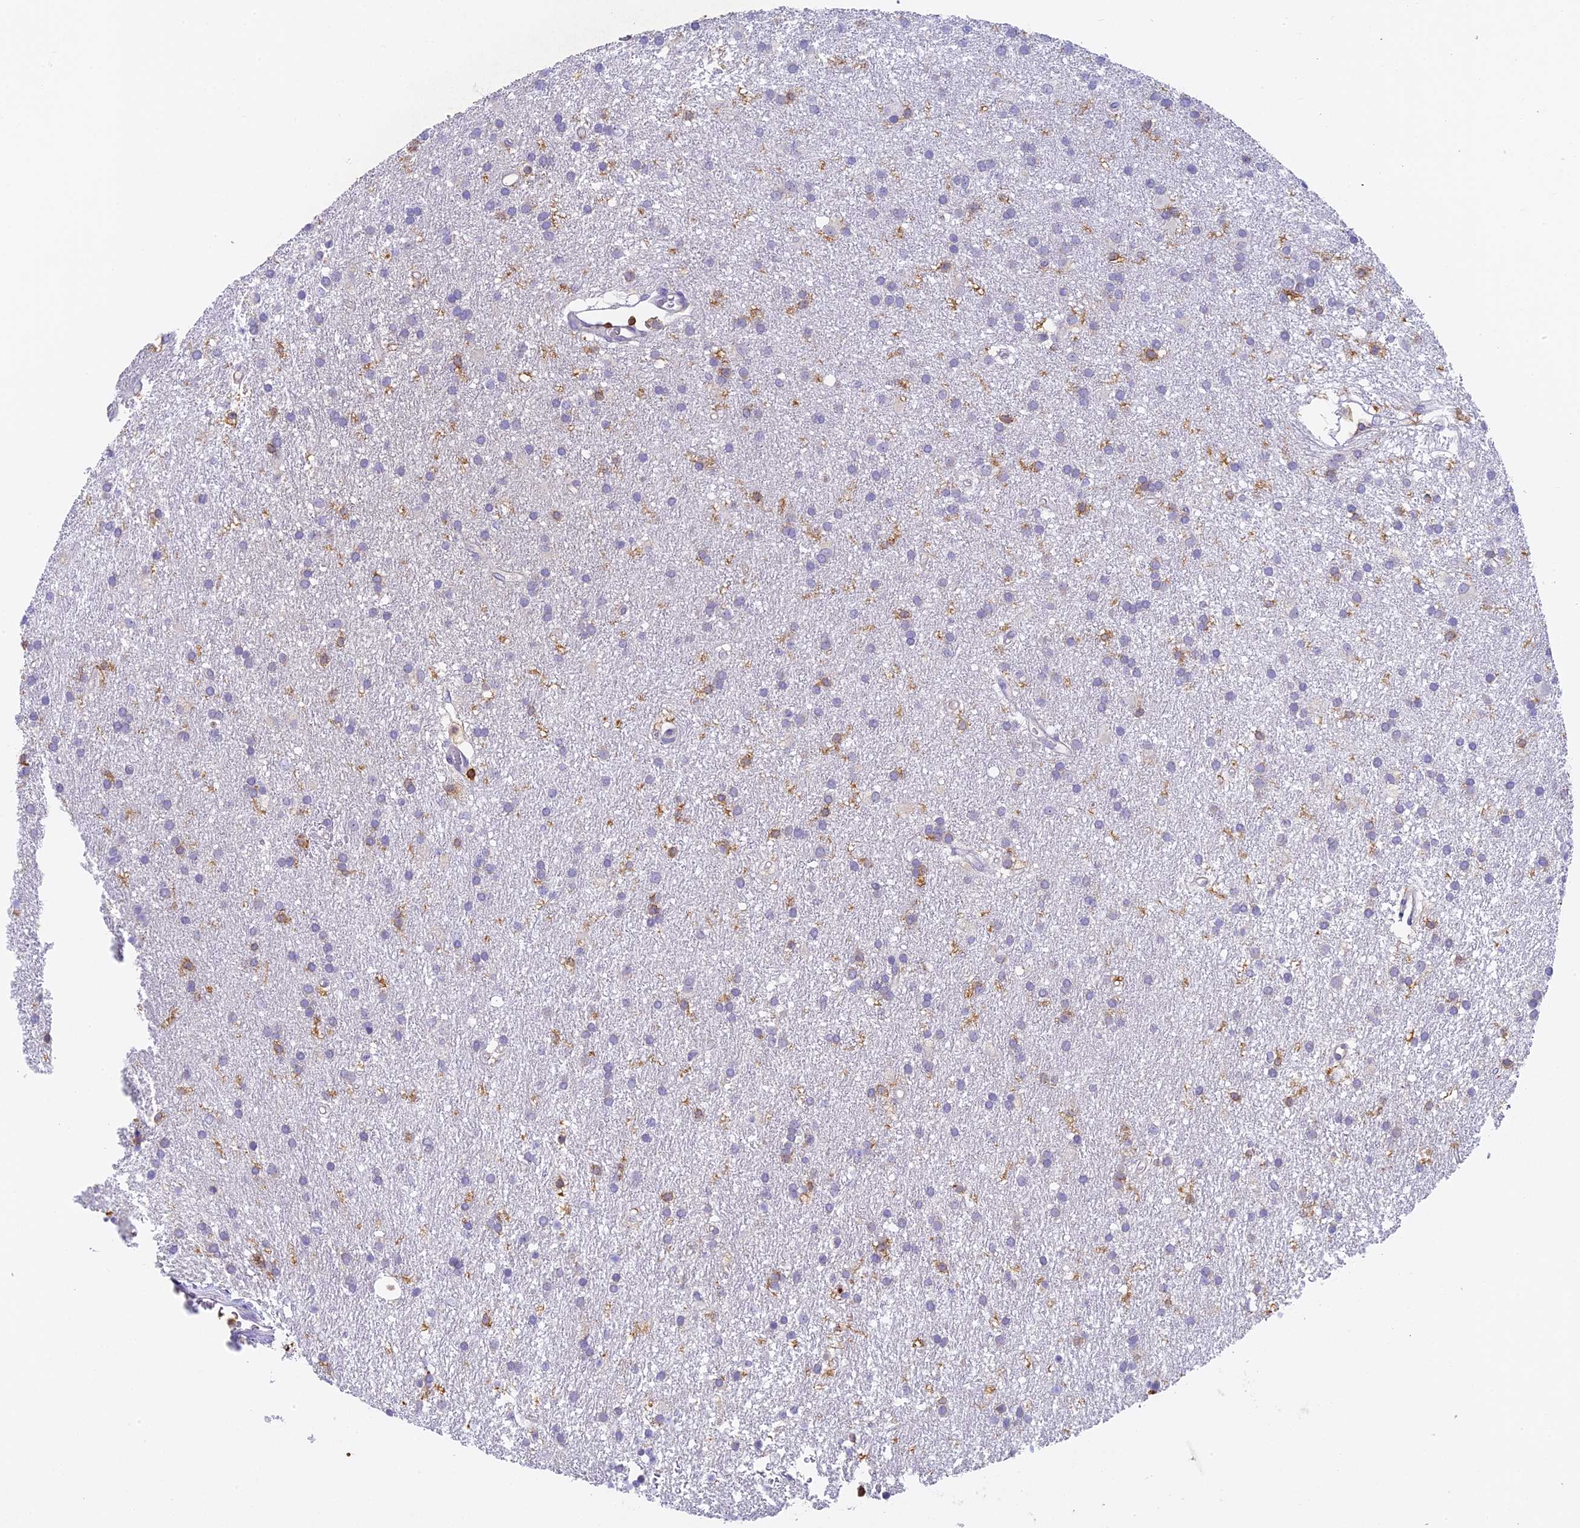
{"staining": {"intensity": "negative", "quantity": "none", "location": "none"}, "tissue": "glioma", "cell_type": "Tumor cells", "image_type": "cancer", "snomed": [{"axis": "morphology", "description": "Glioma, malignant, High grade"}, {"axis": "topography", "description": "Brain"}], "caption": "Immunohistochemistry (IHC) photomicrograph of neoplastic tissue: human glioma stained with DAB (3,3'-diaminobenzidine) displays no significant protein staining in tumor cells.", "gene": "FYB1", "patient": {"sex": "male", "age": 77}}